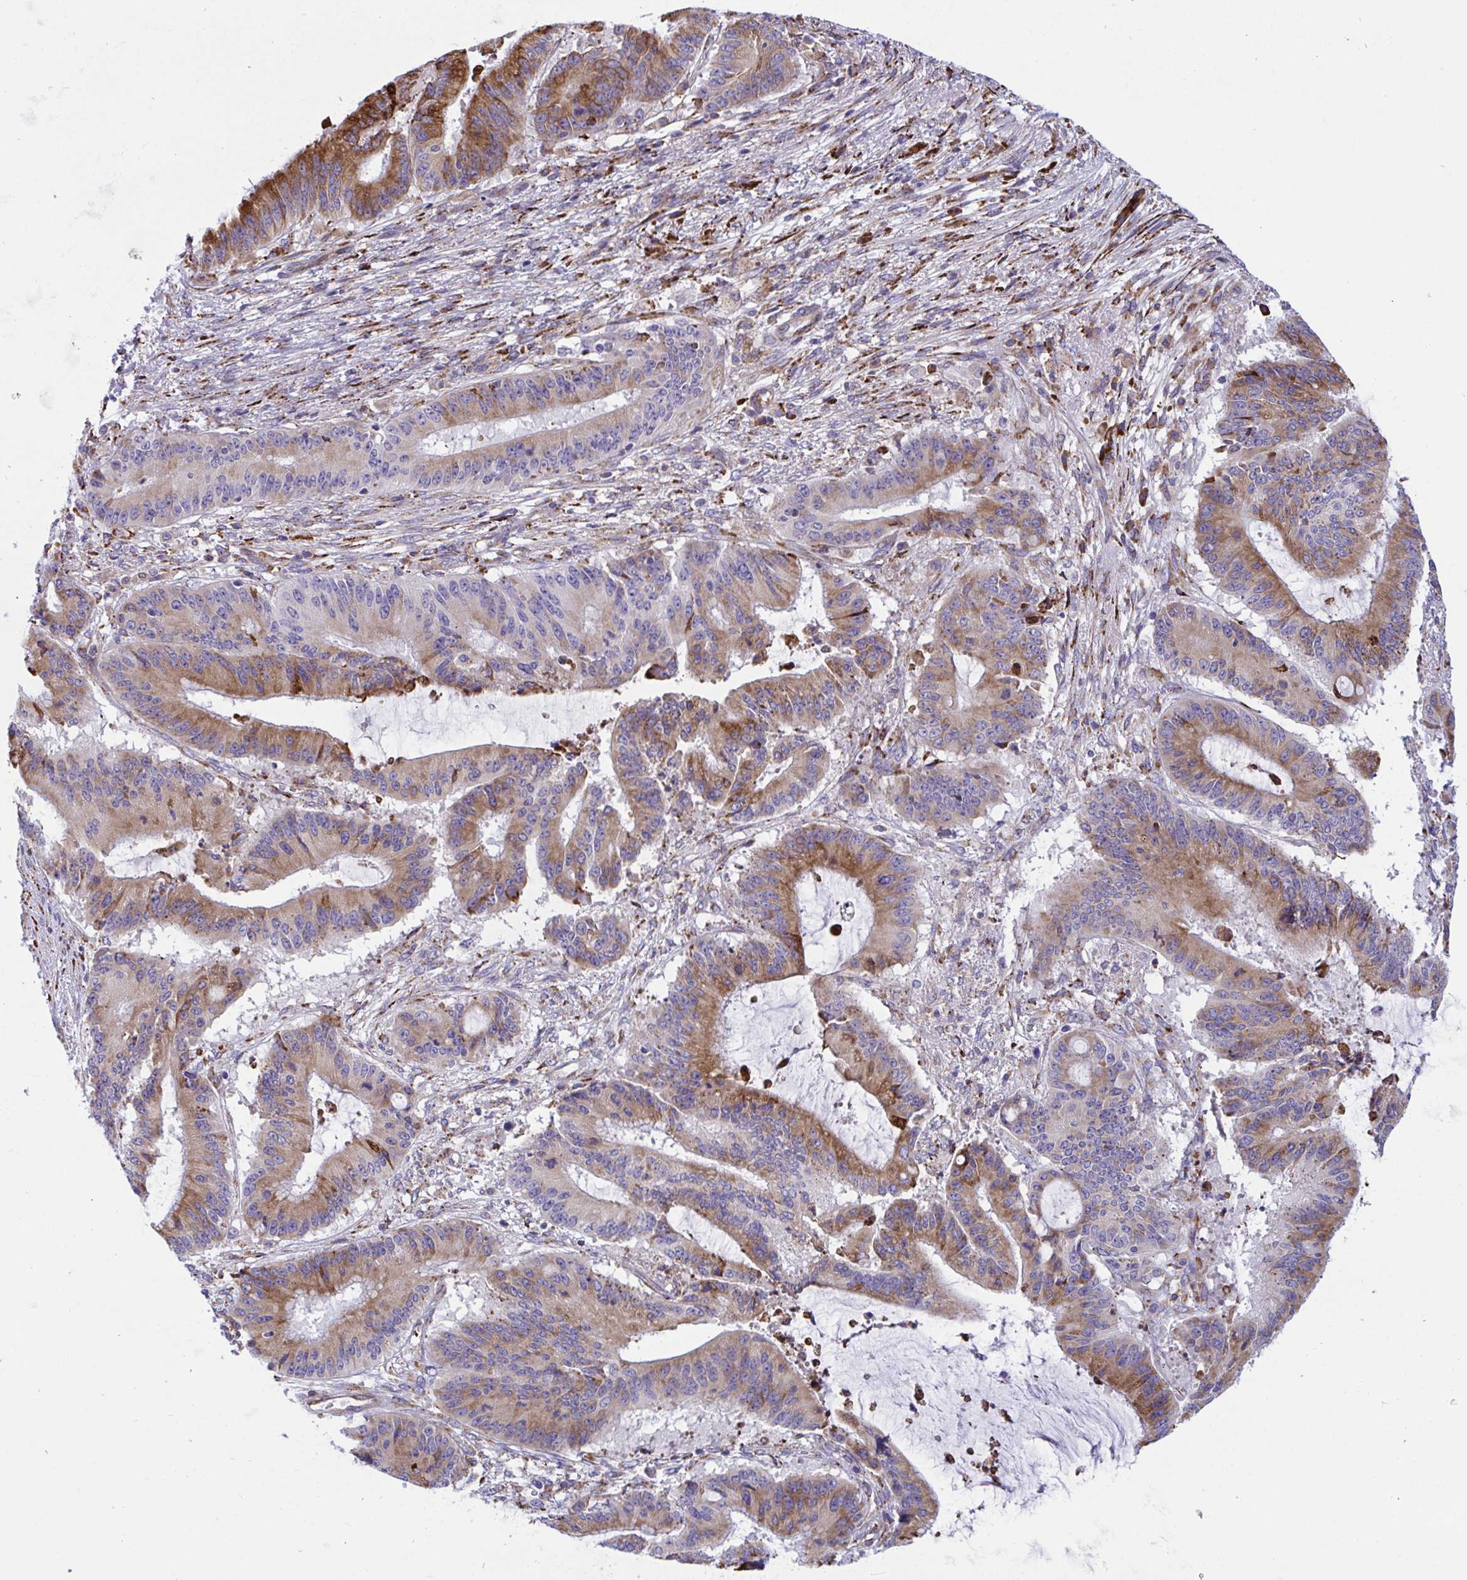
{"staining": {"intensity": "moderate", "quantity": ">75%", "location": "cytoplasmic/membranous"}, "tissue": "liver cancer", "cell_type": "Tumor cells", "image_type": "cancer", "snomed": [{"axis": "morphology", "description": "Normal tissue, NOS"}, {"axis": "morphology", "description": "Cholangiocarcinoma"}, {"axis": "topography", "description": "Liver"}, {"axis": "topography", "description": "Peripheral nerve tissue"}], "caption": "This photomicrograph exhibits immunohistochemistry (IHC) staining of human liver cholangiocarcinoma, with medium moderate cytoplasmic/membranous staining in approximately >75% of tumor cells.", "gene": "PEAK3", "patient": {"sex": "female", "age": 73}}